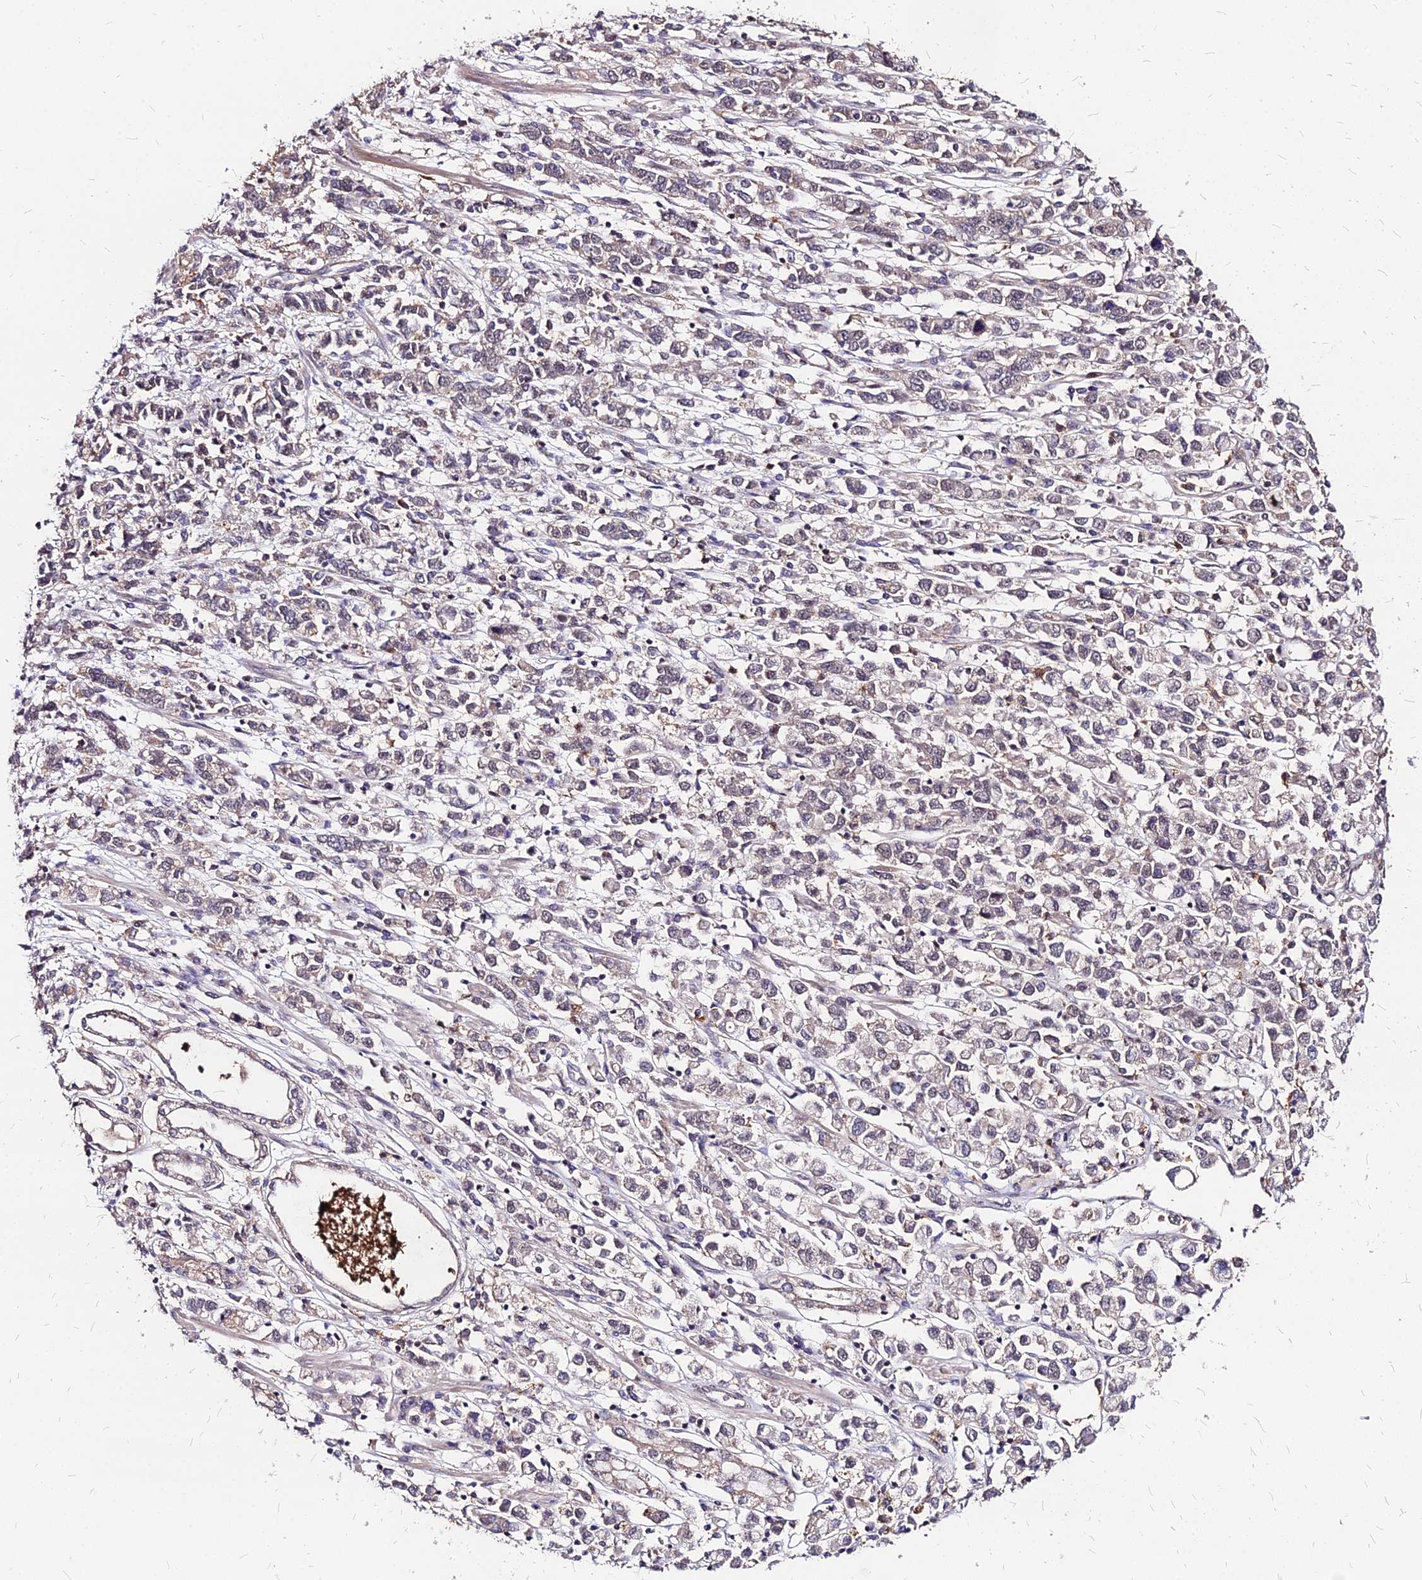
{"staining": {"intensity": "negative", "quantity": "none", "location": "none"}, "tissue": "stomach cancer", "cell_type": "Tumor cells", "image_type": "cancer", "snomed": [{"axis": "morphology", "description": "Adenocarcinoma, NOS"}, {"axis": "topography", "description": "Stomach"}], "caption": "Micrograph shows no significant protein expression in tumor cells of stomach adenocarcinoma. The staining was performed using DAB (3,3'-diaminobenzidine) to visualize the protein expression in brown, while the nuclei were stained in blue with hematoxylin (Magnification: 20x).", "gene": "APBA3", "patient": {"sex": "female", "age": 76}}